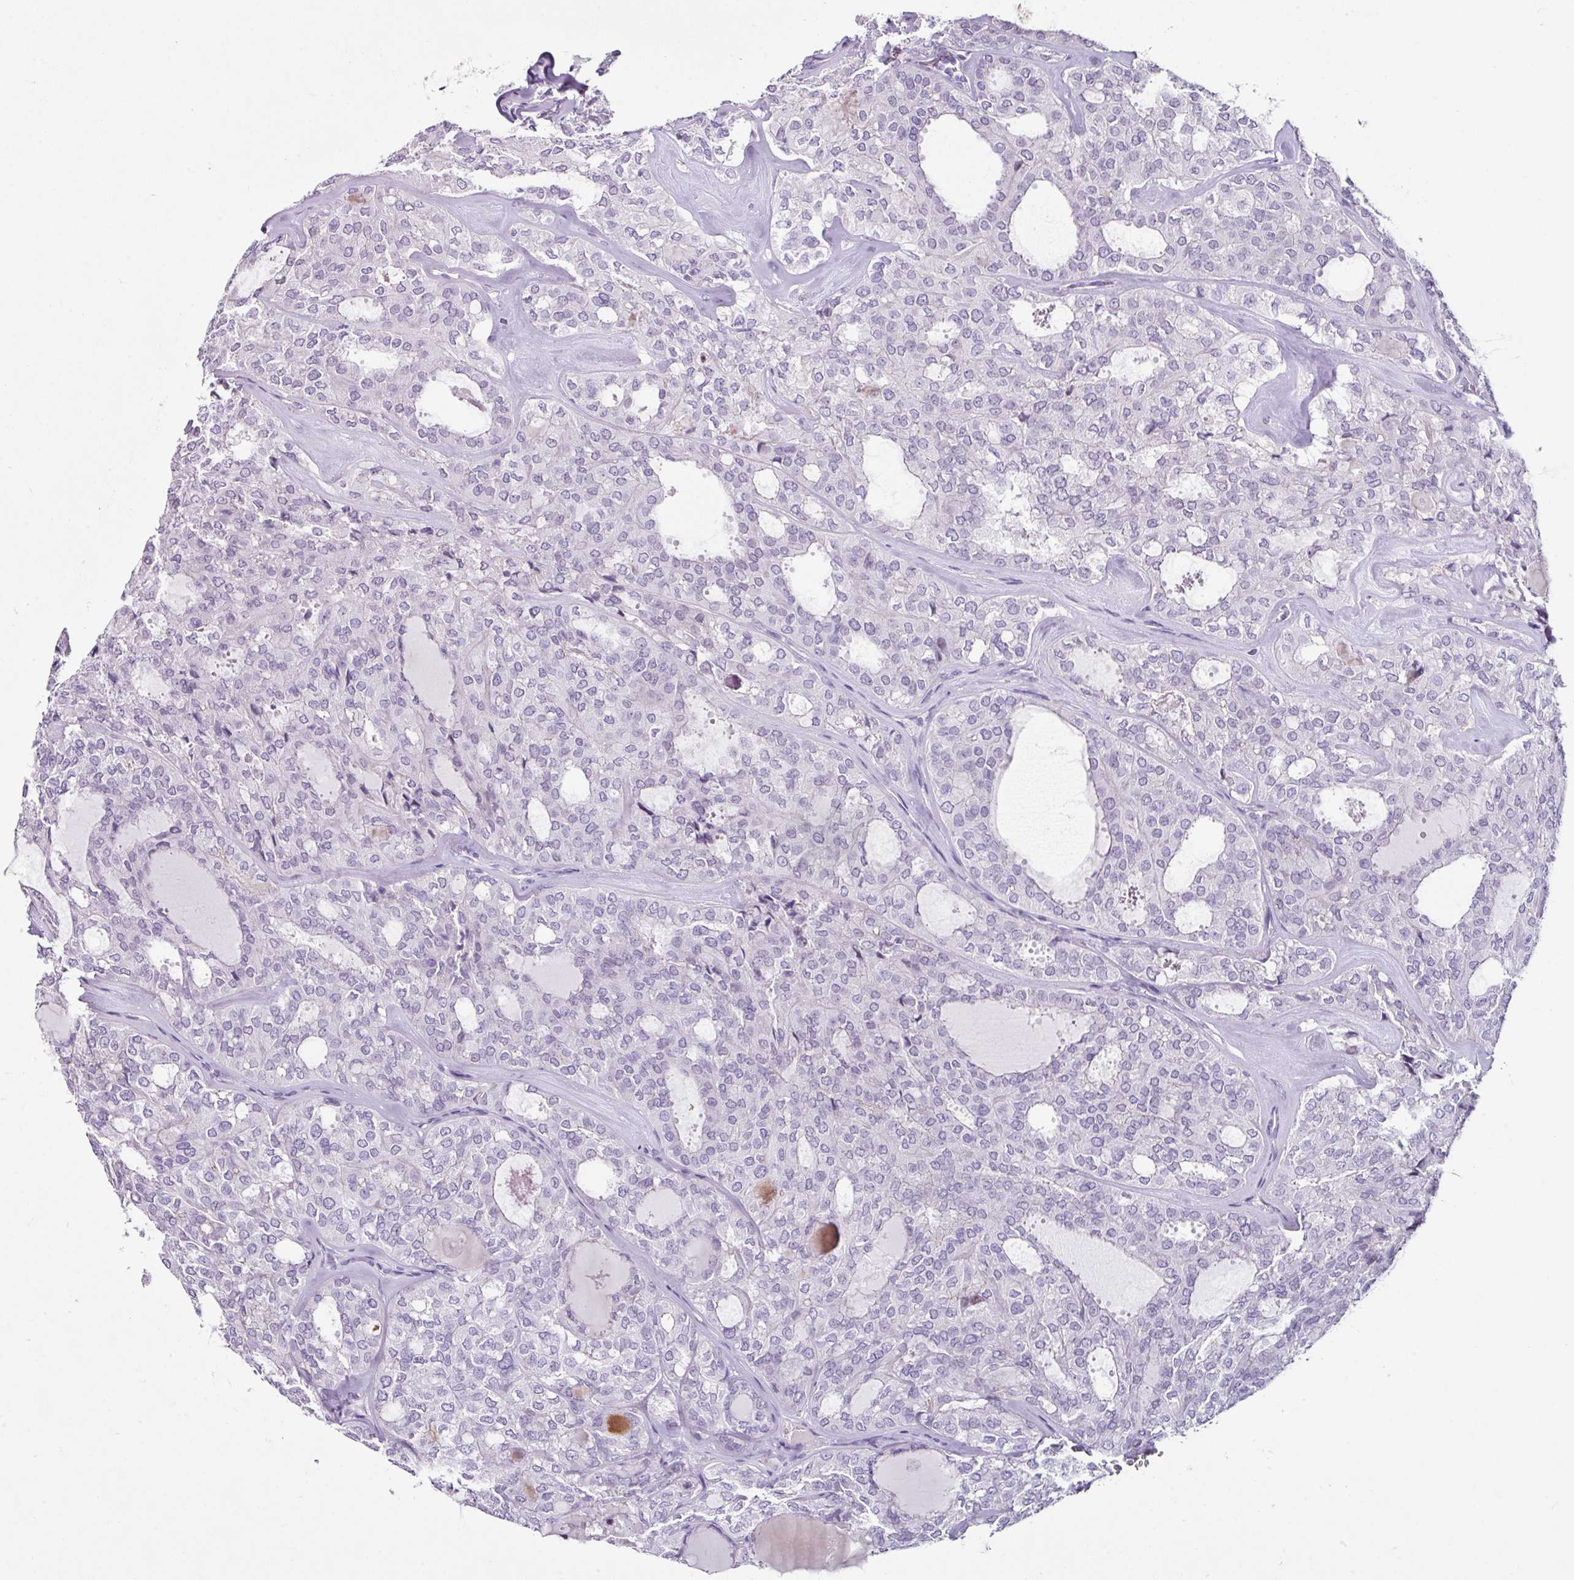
{"staining": {"intensity": "negative", "quantity": "none", "location": "none"}, "tissue": "thyroid cancer", "cell_type": "Tumor cells", "image_type": "cancer", "snomed": [{"axis": "morphology", "description": "Follicular adenoma carcinoma, NOS"}, {"axis": "topography", "description": "Thyroid gland"}], "caption": "This is a photomicrograph of IHC staining of thyroid cancer, which shows no expression in tumor cells. (DAB (3,3'-diaminobenzidine) immunohistochemistry, high magnification).", "gene": "TRA2A", "patient": {"sex": "male", "age": 75}}